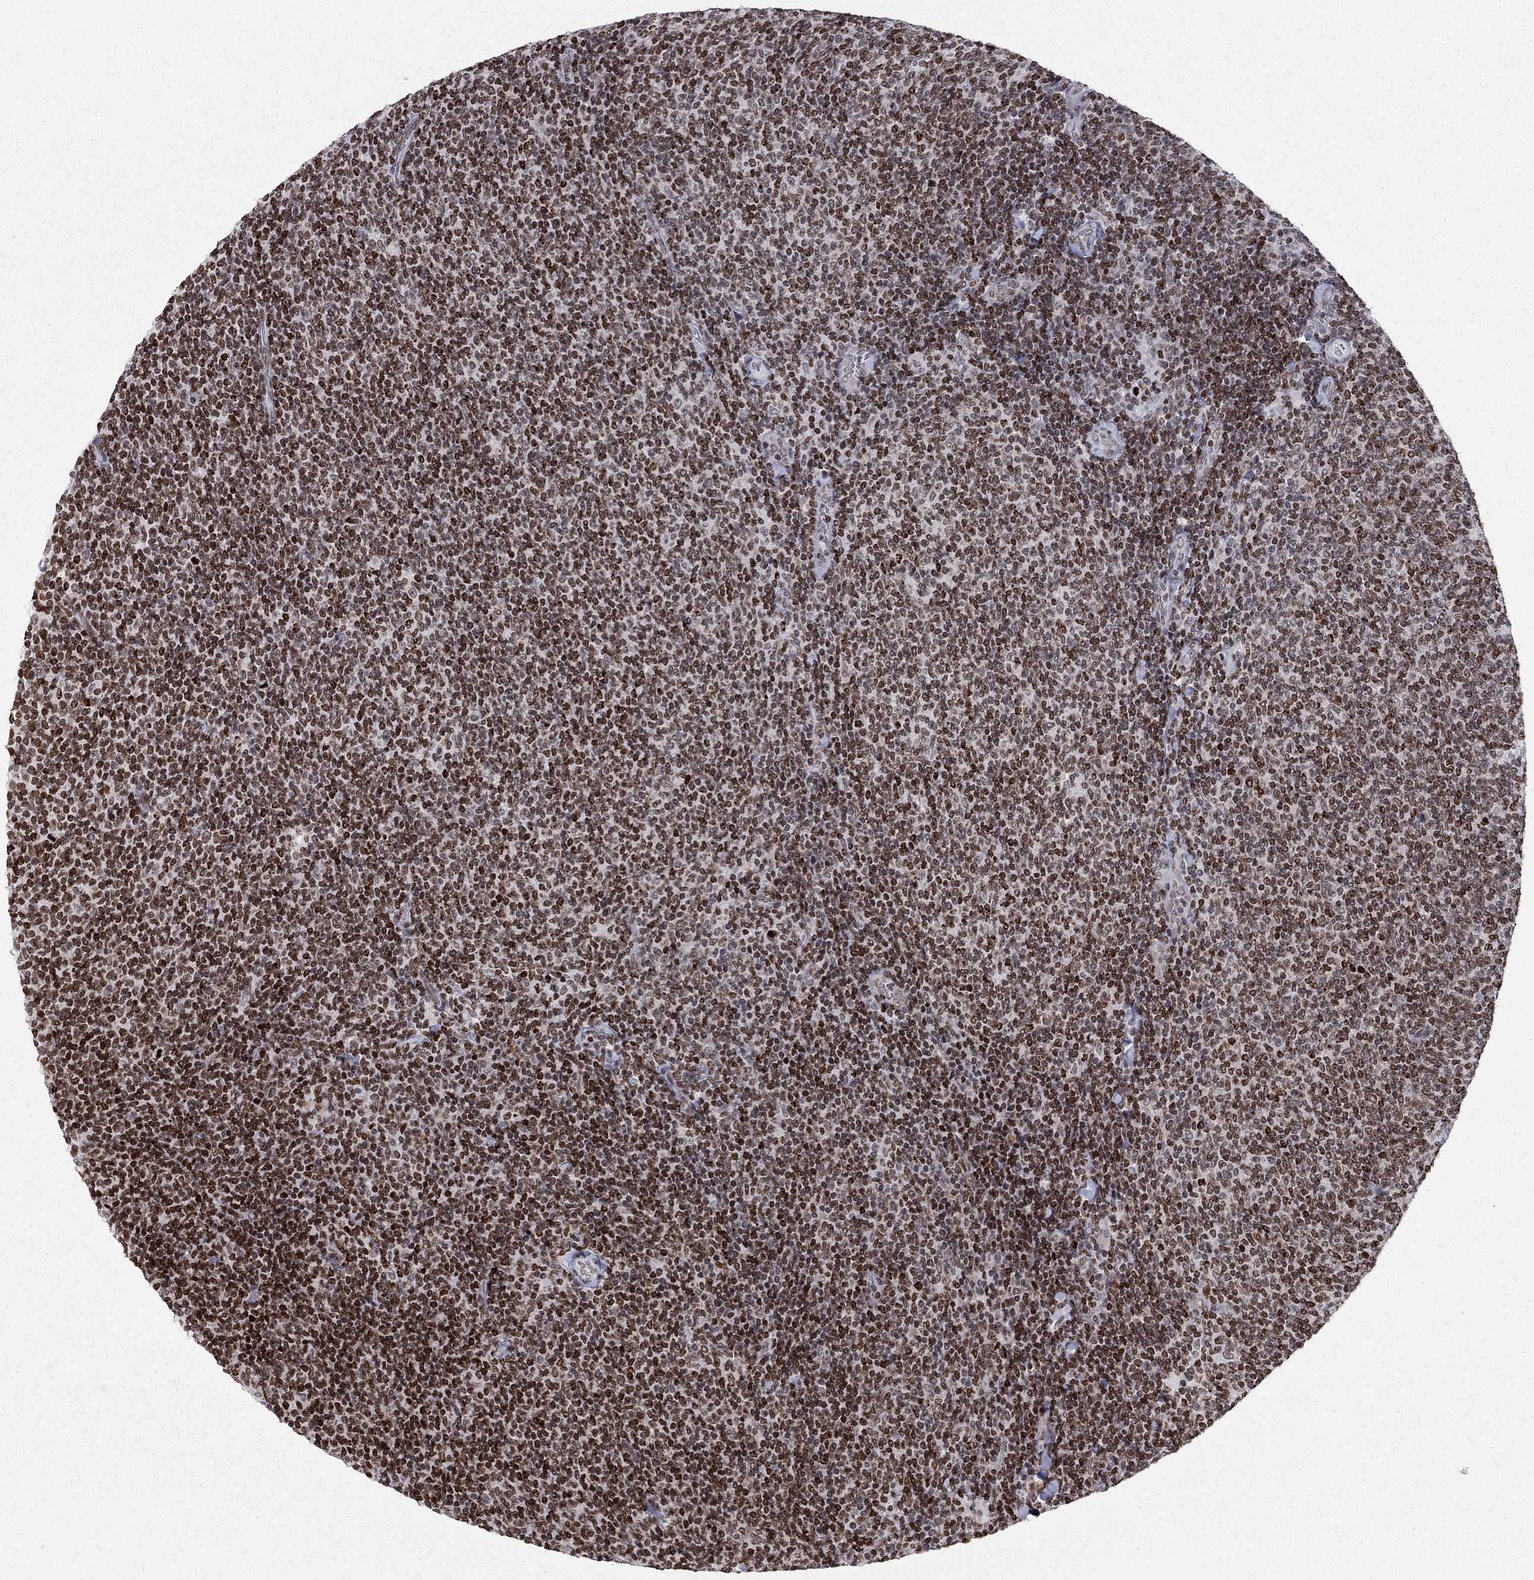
{"staining": {"intensity": "strong", "quantity": "25%-75%", "location": "nuclear"}, "tissue": "lymphoma", "cell_type": "Tumor cells", "image_type": "cancer", "snomed": [{"axis": "morphology", "description": "Malignant lymphoma, non-Hodgkin's type, Low grade"}, {"axis": "topography", "description": "Lymph node"}], "caption": "High-magnification brightfield microscopy of malignant lymphoma, non-Hodgkin's type (low-grade) stained with DAB (3,3'-diaminobenzidine) (brown) and counterstained with hematoxylin (blue). tumor cells exhibit strong nuclear positivity is seen in approximately25%-75% of cells.", "gene": "H2AX", "patient": {"sex": "male", "age": 52}}